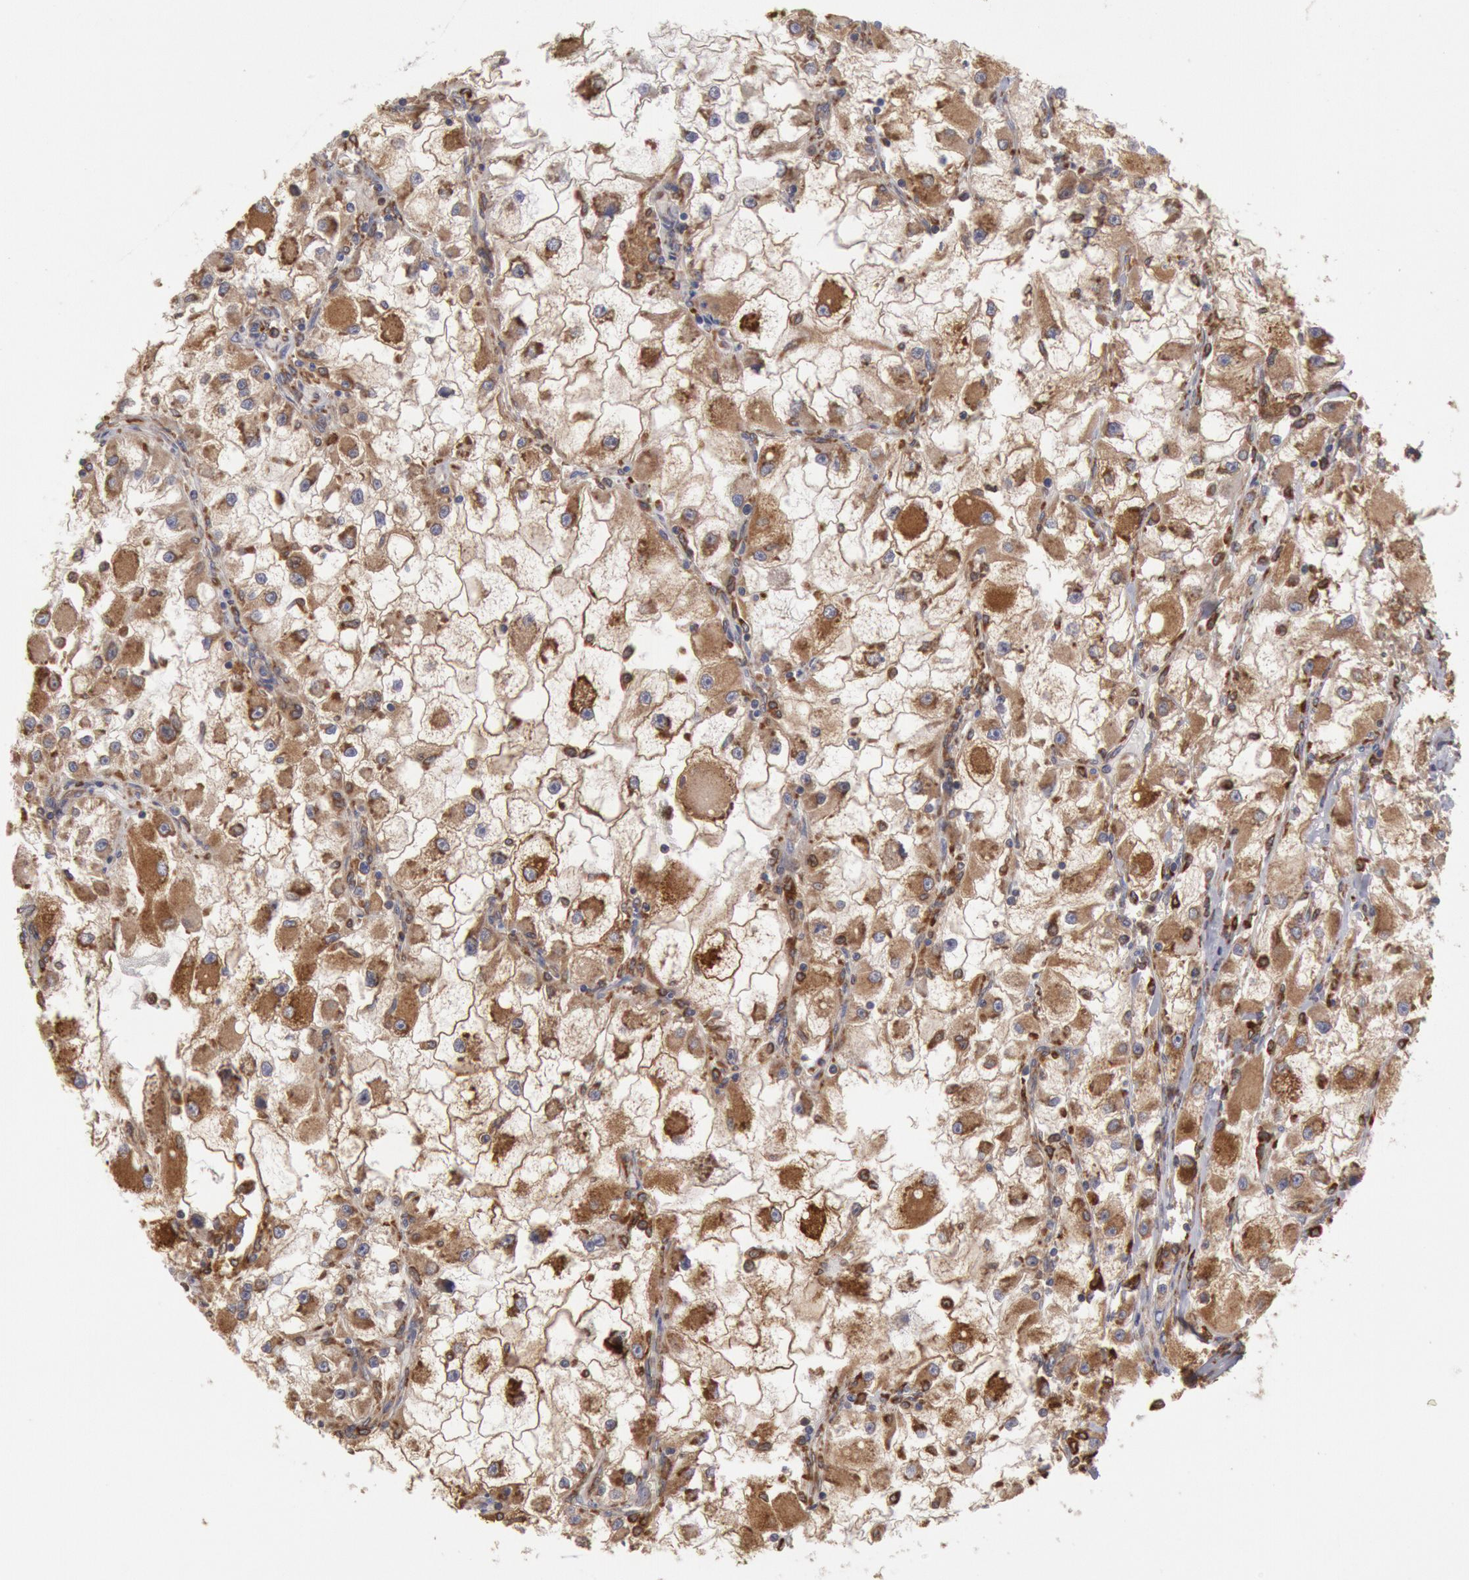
{"staining": {"intensity": "moderate", "quantity": ">75%", "location": "cytoplasmic/membranous"}, "tissue": "renal cancer", "cell_type": "Tumor cells", "image_type": "cancer", "snomed": [{"axis": "morphology", "description": "Adenocarcinoma, NOS"}, {"axis": "topography", "description": "Kidney"}], "caption": "Immunohistochemistry of renal adenocarcinoma exhibits medium levels of moderate cytoplasmic/membranous staining in about >75% of tumor cells.", "gene": "ERP44", "patient": {"sex": "female", "age": 73}}